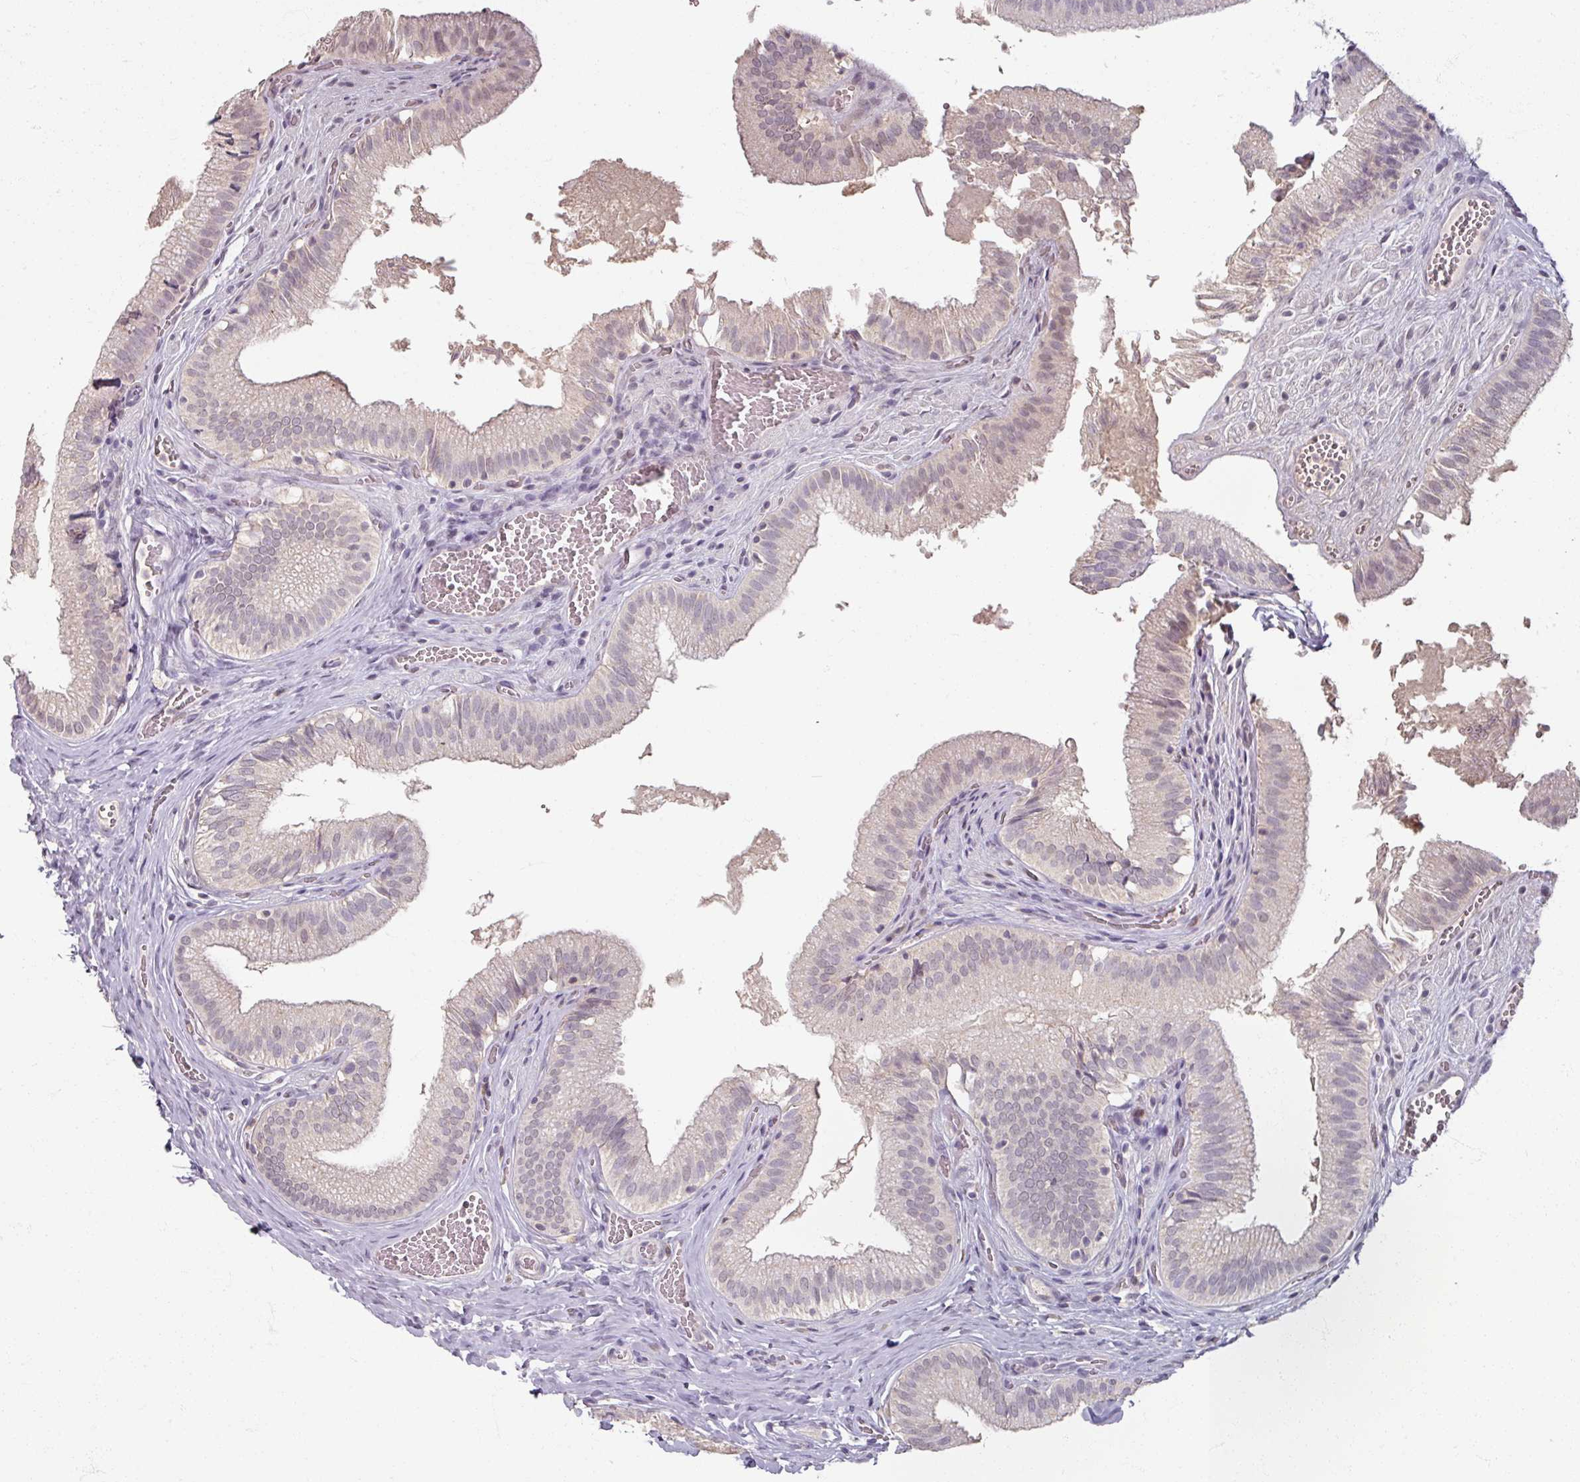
{"staining": {"intensity": "negative", "quantity": "none", "location": "none"}, "tissue": "gallbladder", "cell_type": "Glandular cells", "image_type": "normal", "snomed": [{"axis": "morphology", "description": "Normal tissue, NOS"}, {"axis": "topography", "description": "Gallbladder"}, {"axis": "topography", "description": "Peripheral nerve tissue"}], "caption": "This image is of normal gallbladder stained with immunohistochemistry (IHC) to label a protein in brown with the nuclei are counter-stained blue. There is no staining in glandular cells.", "gene": "SOX11", "patient": {"sex": "male", "age": 17}}